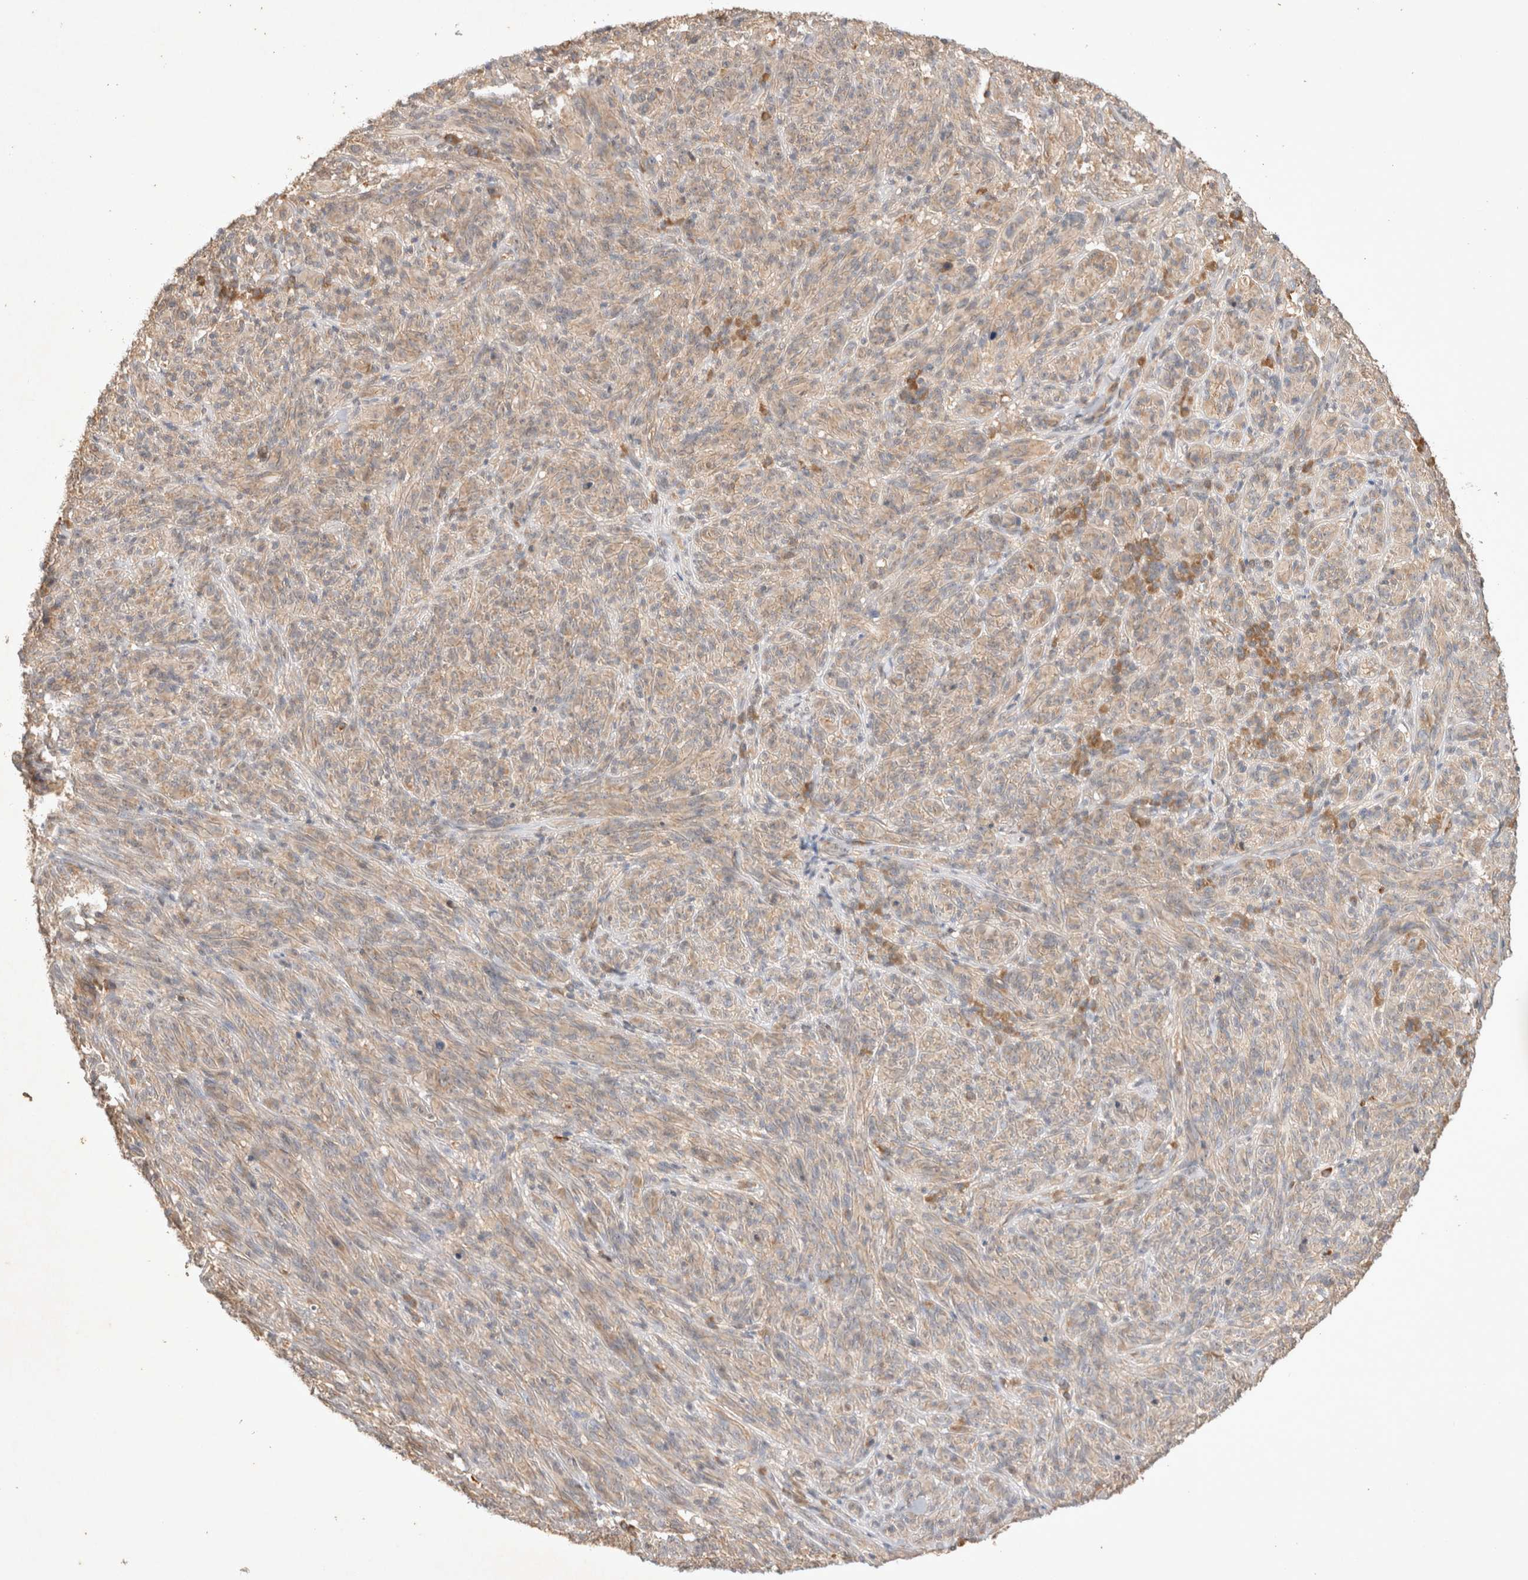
{"staining": {"intensity": "weak", "quantity": ">75%", "location": "cytoplasmic/membranous"}, "tissue": "melanoma", "cell_type": "Tumor cells", "image_type": "cancer", "snomed": [{"axis": "morphology", "description": "Malignant melanoma, NOS"}, {"axis": "topography", "description": "Skin of head"}], "caption": "The histopathology image reveals a brown stain indicating the presence of a protein in the cytoplasmic/membranous of tumor cells in malignant melanoma.", "gene": "YES1", "patient": {"sex": "male", "age": 96}}